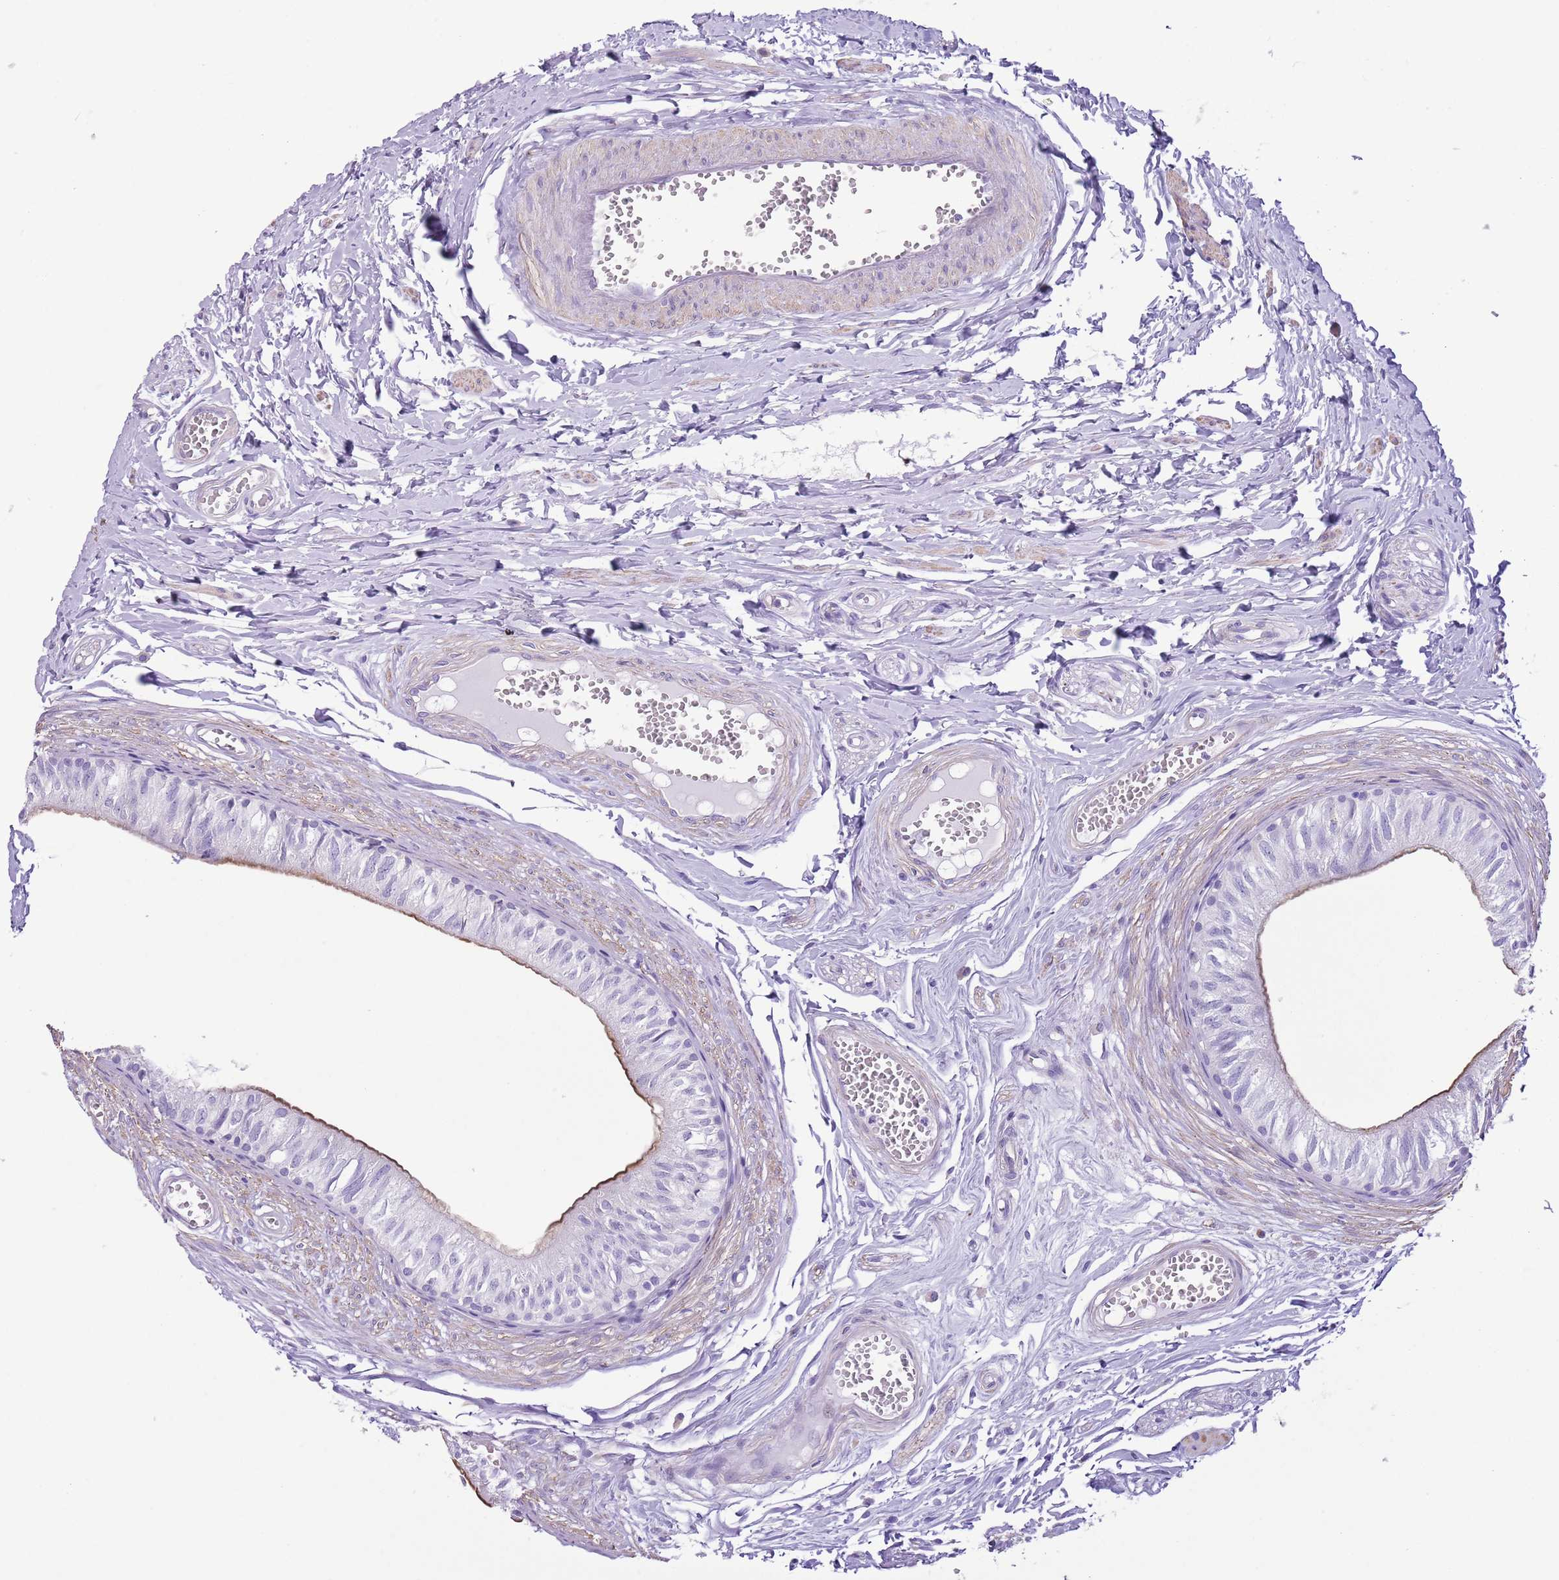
{"staining": {"intensity": "moderate", "quantity": "25%-75%", "location": "cytoplasmic/membranous"}, "tissue": "epididymis", "cell_type": "Glandular cells", "image_type": "normal", "snomed": [{"axis": "morphology", "description": "Normal tissue, NOS"}, {"axis": "topography", "description": "Epididymis"}], "caption": "Moderate cytoplasmic/membranous positivity is identified in about 25%-75% of glandular cells in normal epididymis.", "gene": "SLC7A14", "patient": {"sex": "male", "age": 37}}